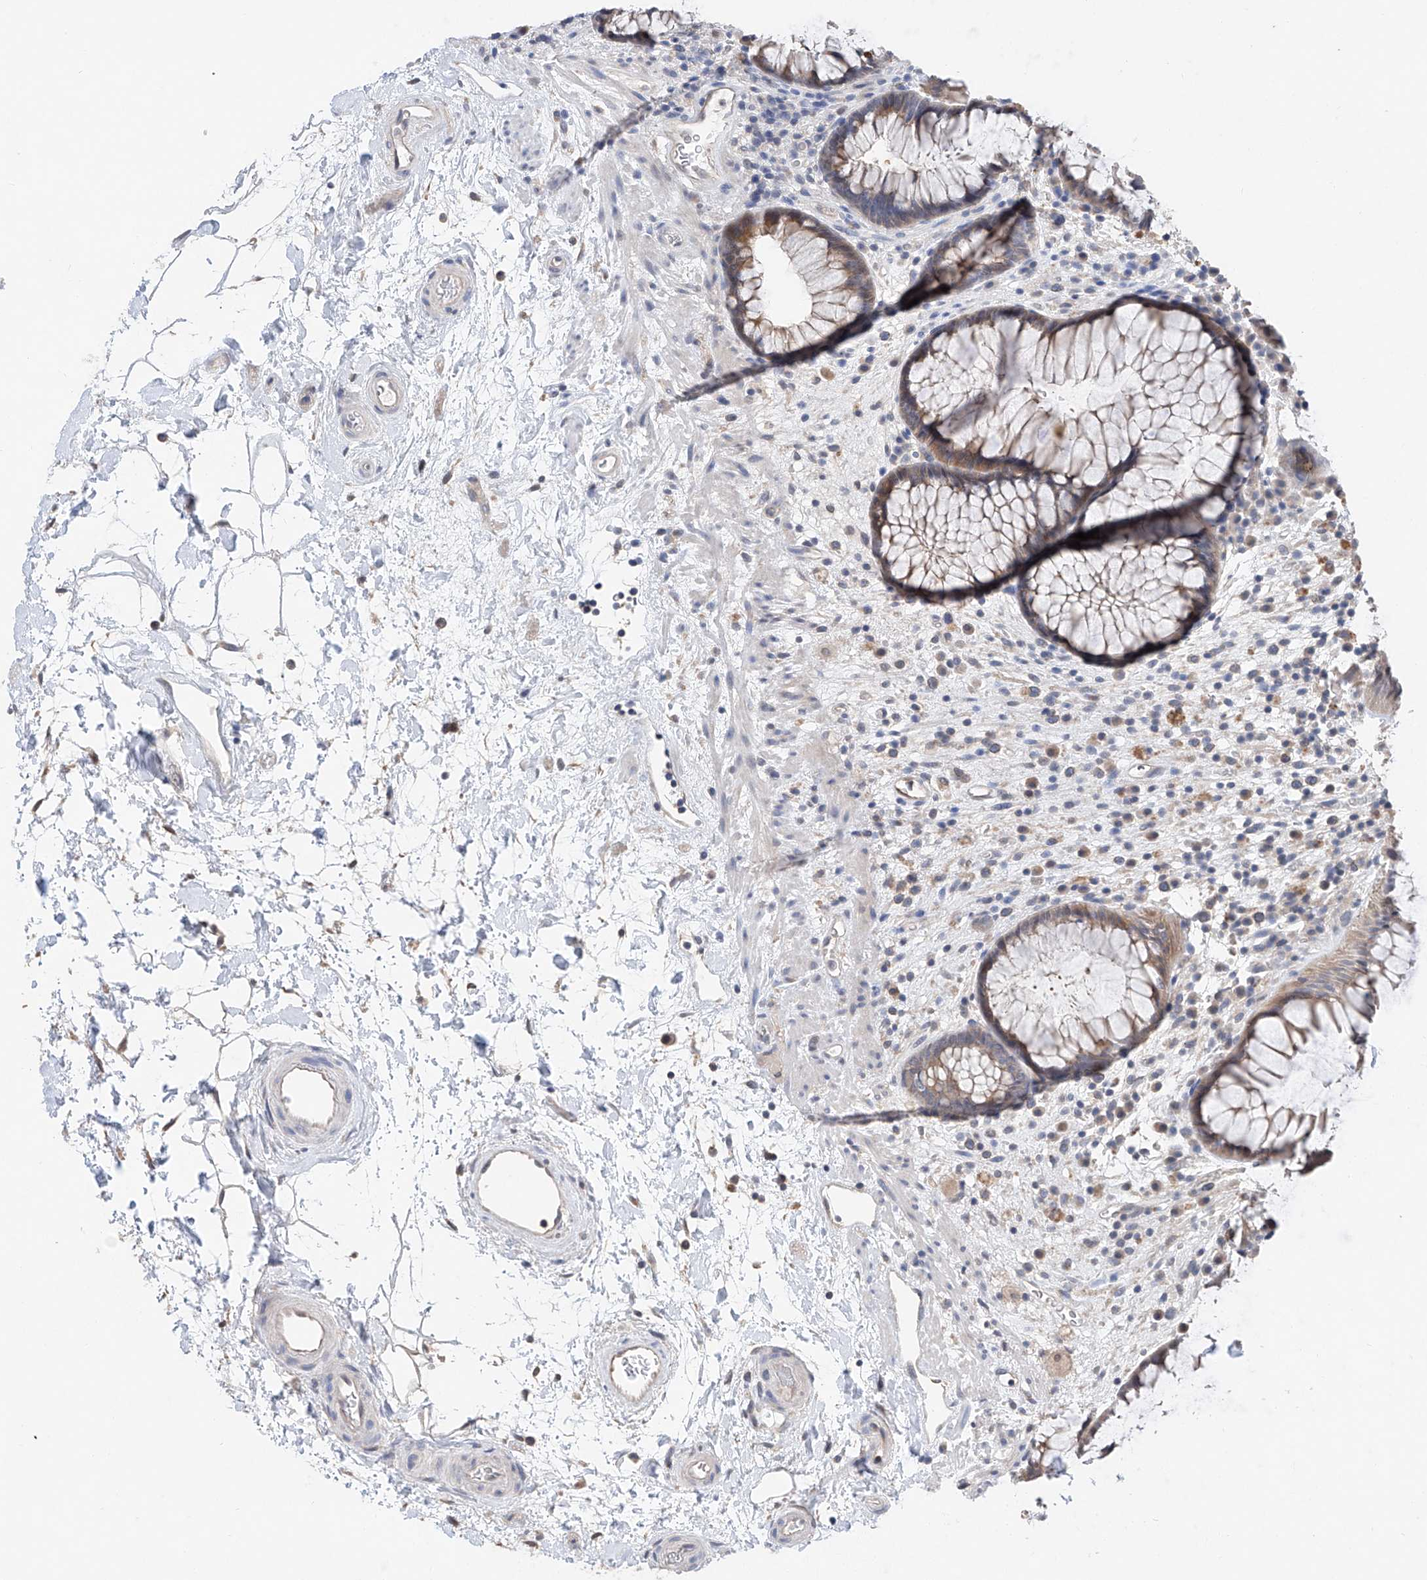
{"staining": {"intensity": "weak", "quantity": ">75%", "location": "cytoplasmic/membranous"}, "tissue": "rectum", "cell_type": "Glandular cells", "image_type": "normal", "snomed": [{"axis": "morphology", "description": "Normal tissue, NOS"}, {"axis": "topography", "description": "Rectum"}], "caption": "The image shows a brown stain indicating the presence of a protein in the cytoplasmic/membranous of glandular cells in rectum. Immunohistochemistry (ihc) stains the protein in brown and the nuclei are stained blue.", "gene": "FUCA2", "patient": {"sex": "male", "age": 51}}